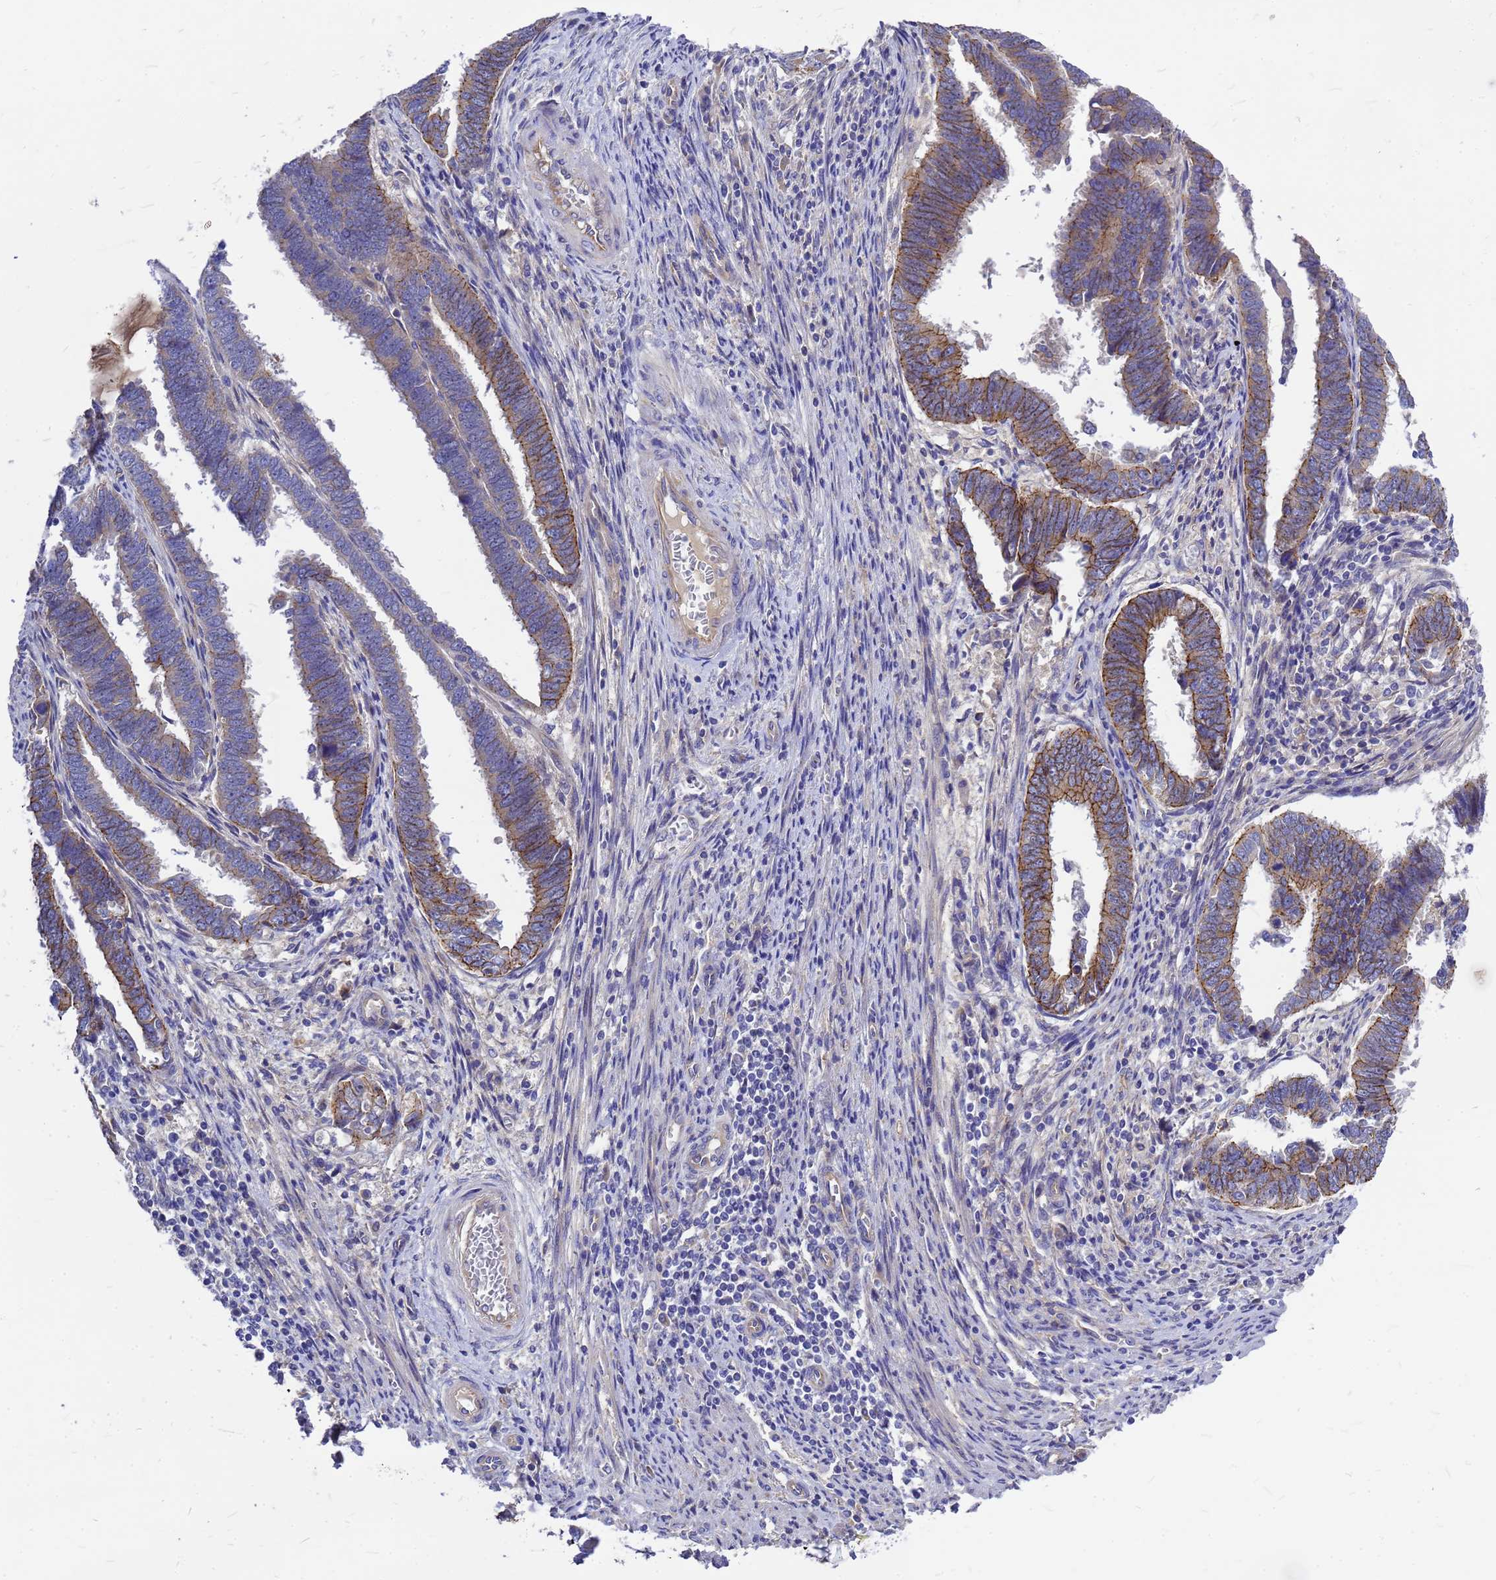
{"staining": {"intensity": "moderate", "quantity": "25%-75%", "location": "cytoplasmic/membranous"}, "tissue": "endometrial cancer", "cell_type": "Tumor cells", "image_type": "cancer", "snomed": [{"axis": "morphology", "description": "Adenocarcinoma, NOS"}, {"axis": "topography", "description": "Endometrium"}], "caption": "Endometrial cancer was stained to show a protein in brown. There is medium levels of moderate cytoplasmic/membranous staining in approximately 25%-75% of tumor cells. (DAB = brown stain, brightfield microscopy at high magnification).", "gene": "FBXW5", "patient": {"sex": "female", "age": 75}}